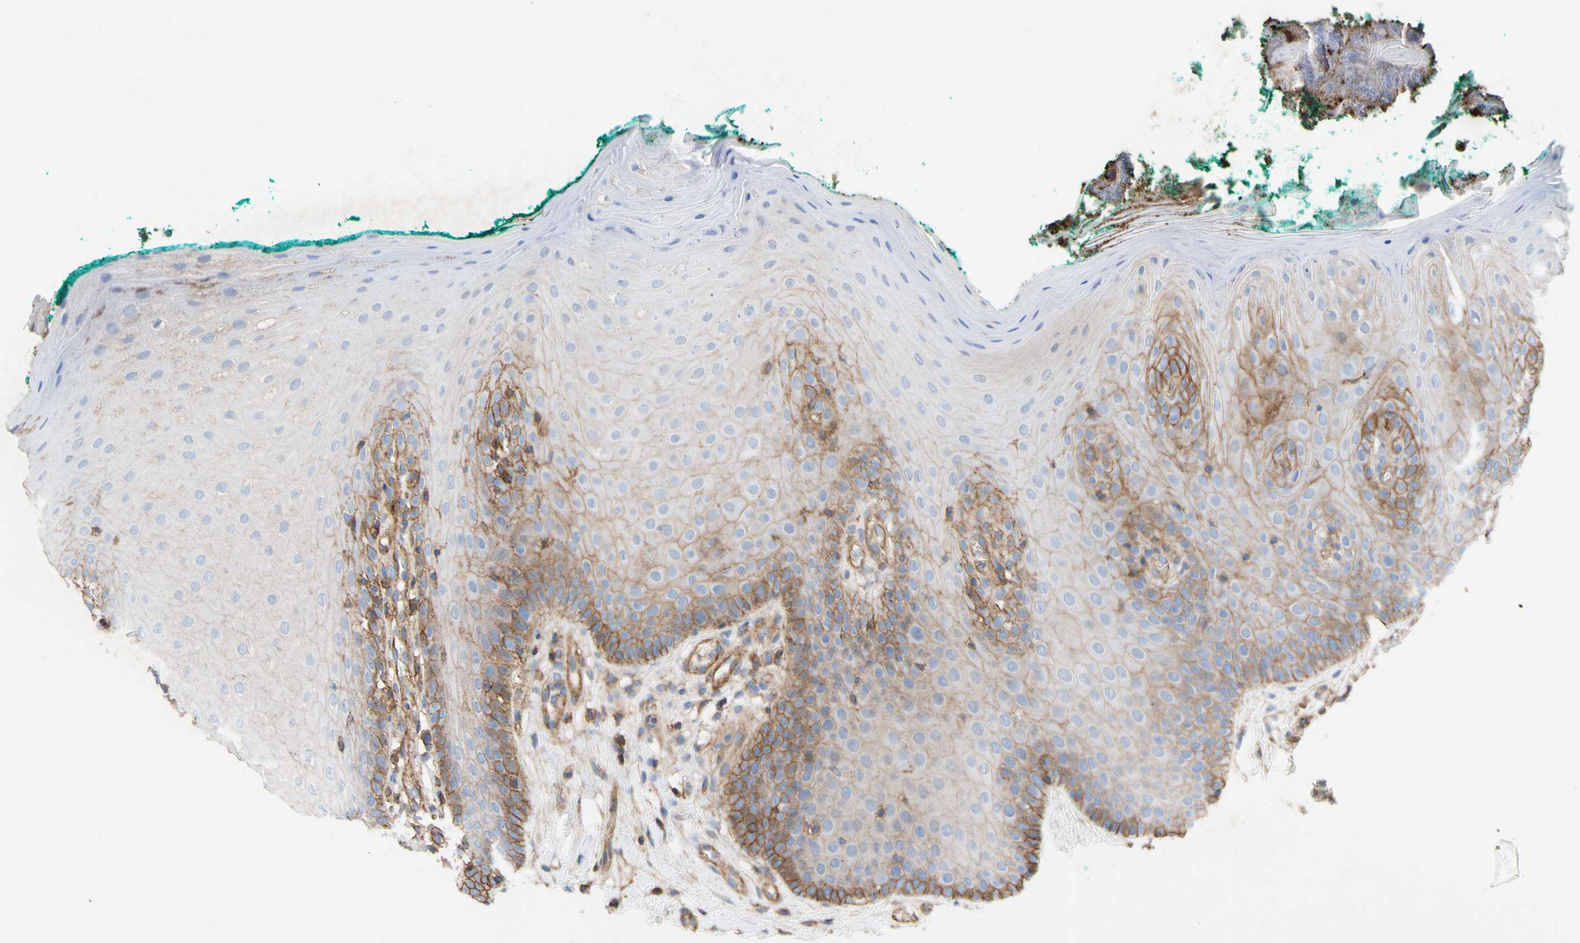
{"staining": {"intensity": "moderate", "quantity": "<25%", "location": "cytoplasmic/membranous"}, "tissue": "oral mucosa", "cell_type": "Squamous epithelial cells", "image_type": "normal", "snomed": [{"axis": "morphology", "description": "Normal tissue, NOS"}, {"axis": "topography", "description": "Skeletal muscle"}, {"axis": "topography", "description": "Oral tissue"}], "caption": "DAB immunohistochemical staining of normal oral mucosa displays moderate cytoplasmic/membranous protein staining in approximately <25% of squamous epithelial cells. The protein is shown in brown color, while the nuclei are stained blue.", "gene": "ATP2A3", "patient": {"sex": "male", "age": 58}}